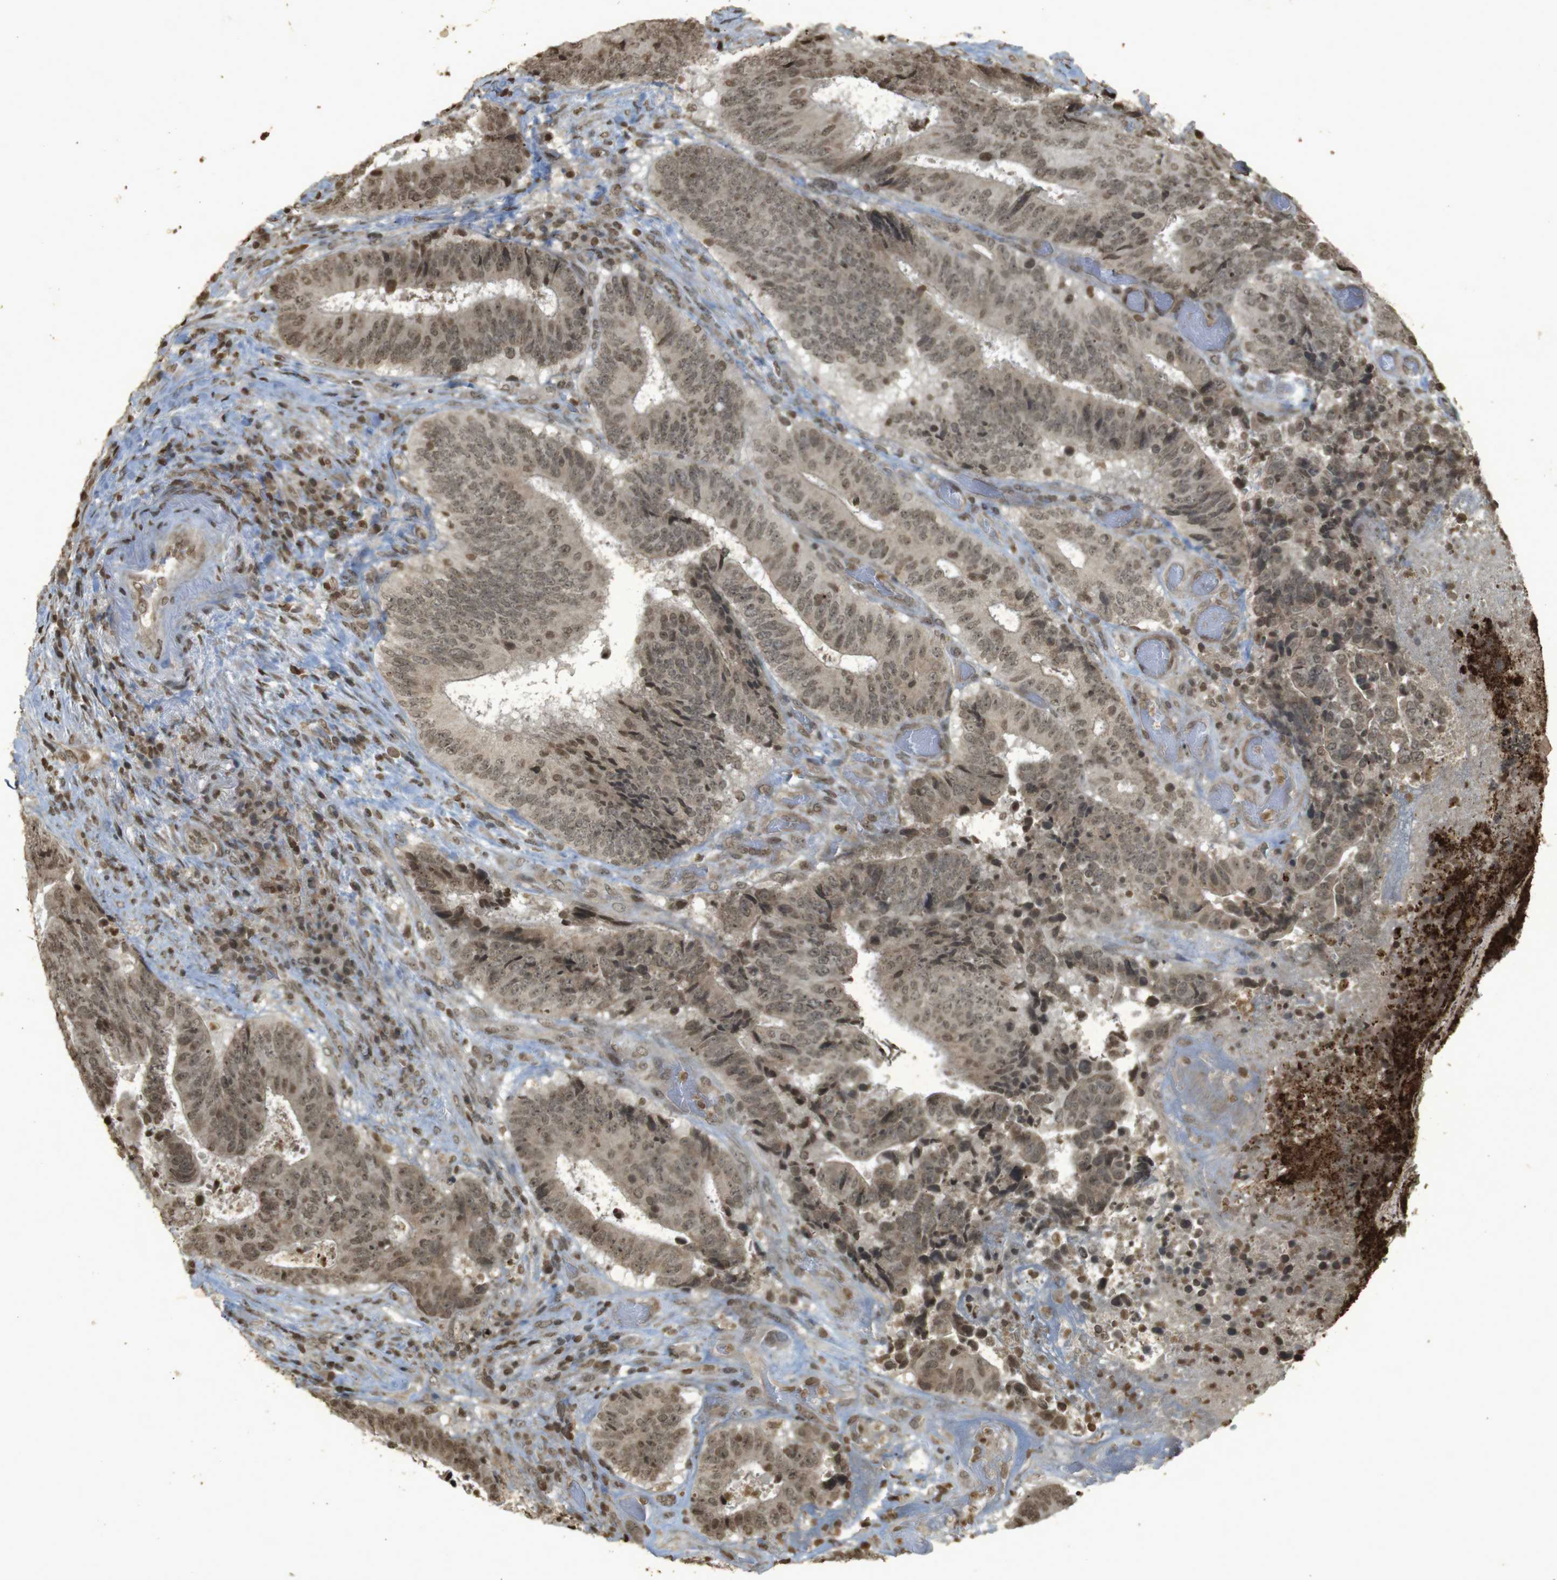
{"staining": {"intensity": "moderate", "quantity": ">75%", "location": "nuclear"}, "tissue": "colorectal cancer", "cell_type": "Tumor cells", "image_type": "cancer", "snomed": [{"axis": "morphology", "description": "Adenocarcinoma, NOS"}, {"axis": "topography", "description": "Rectum"}], "caption": "Tumor cells exhibit medium levels of moderate nuclear positivity in approximately >75% of cells in human colorectal cancer.", "gene": "ORC4", "patient": {"sex": "male", "age": 72}}